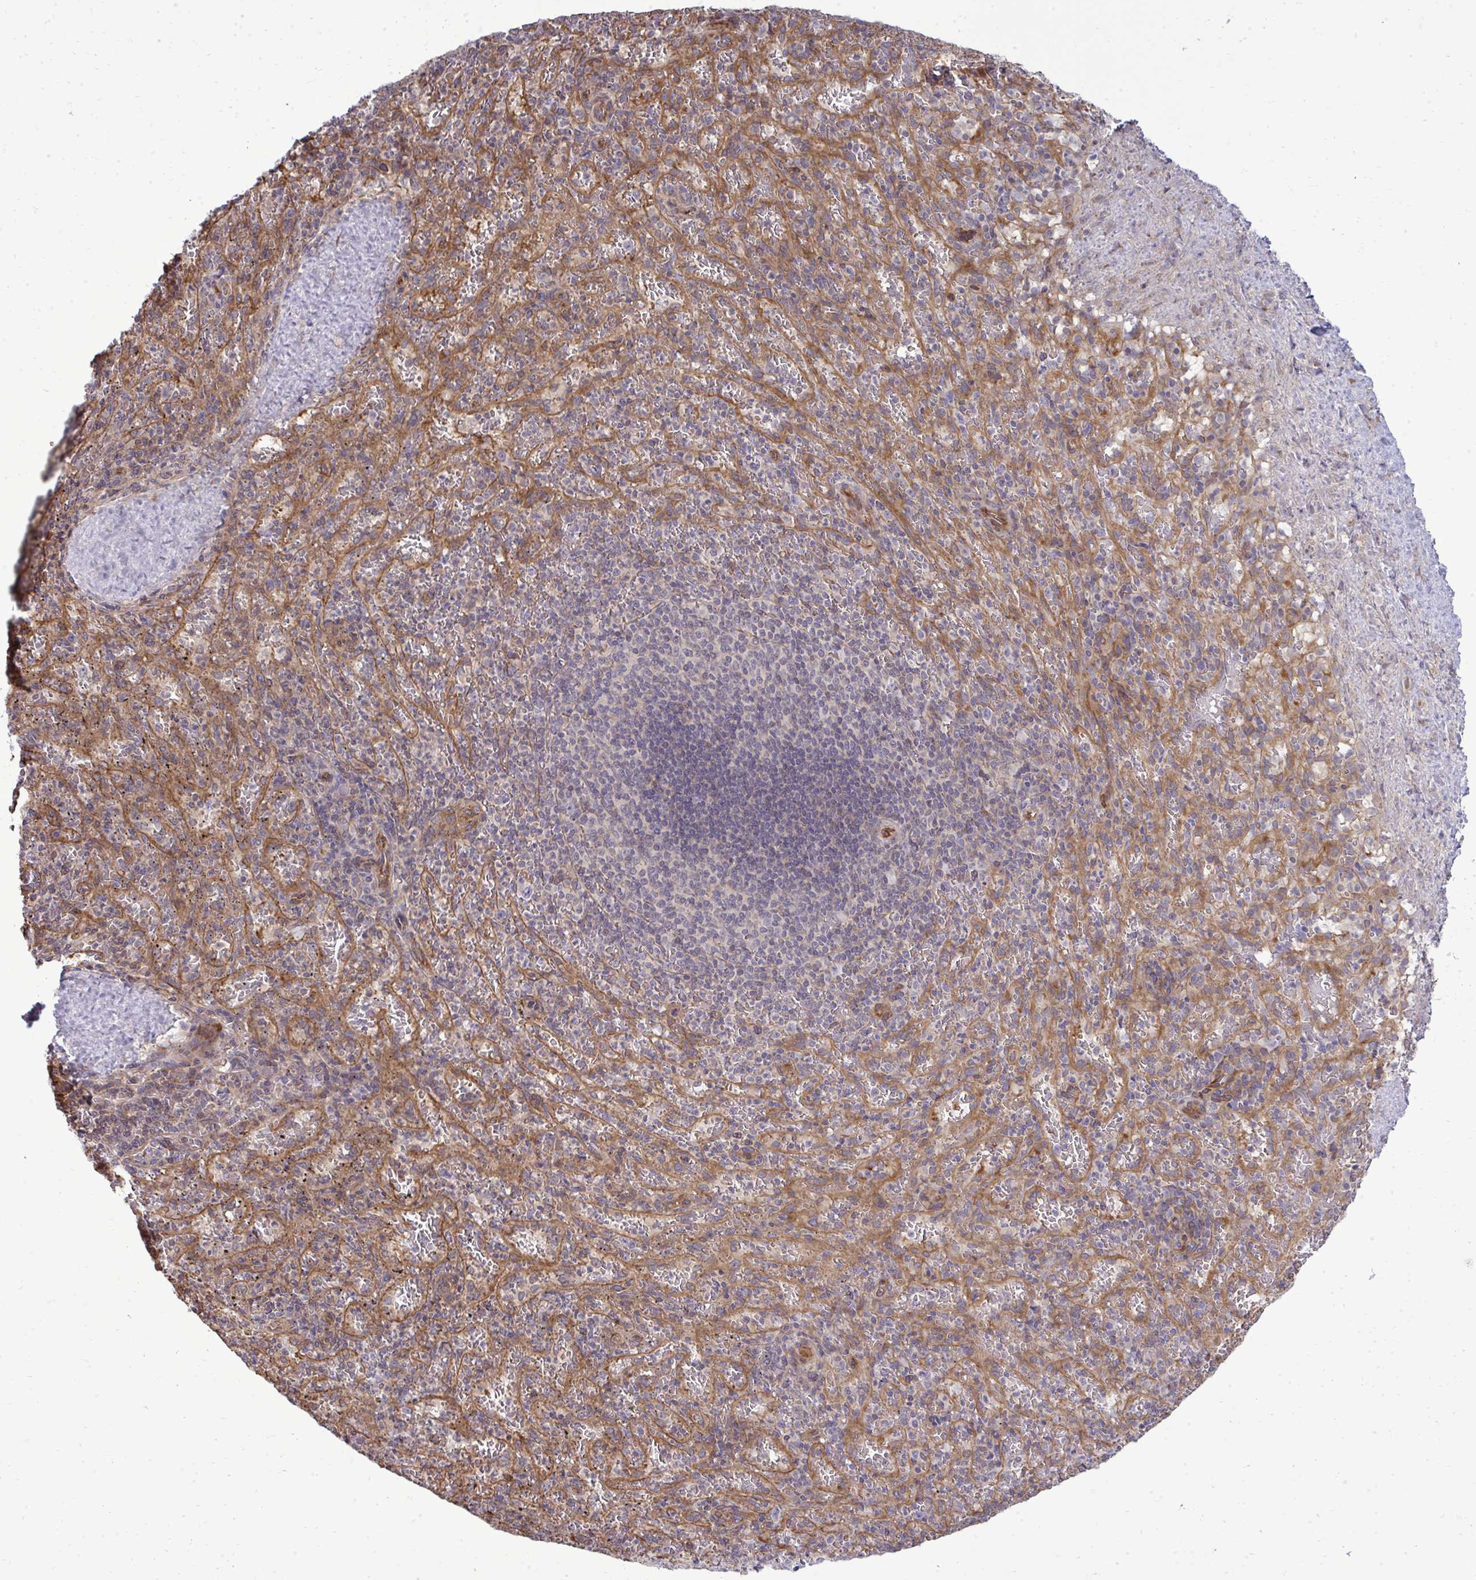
{"staining": {"intensity": "moderate", "quantity": "<25%", "location": "cytoplasmic/membranous"}, "tissue": "spleen", "cell_type": "Cells in red pulp", "image_type": "normal", "snomed": [{"axis": "morphology", "description": "Normal tissue, NOS"}, {"axis": "topography", "description": "Spleen"}], "caption": "Spleen stained with immunohistochemistry shows moderate cytoplasmic/membranous expression in about <25% of cells in red pulp.", "gene": "FUT10", "patient": {"sex": "male", "age": 57}}